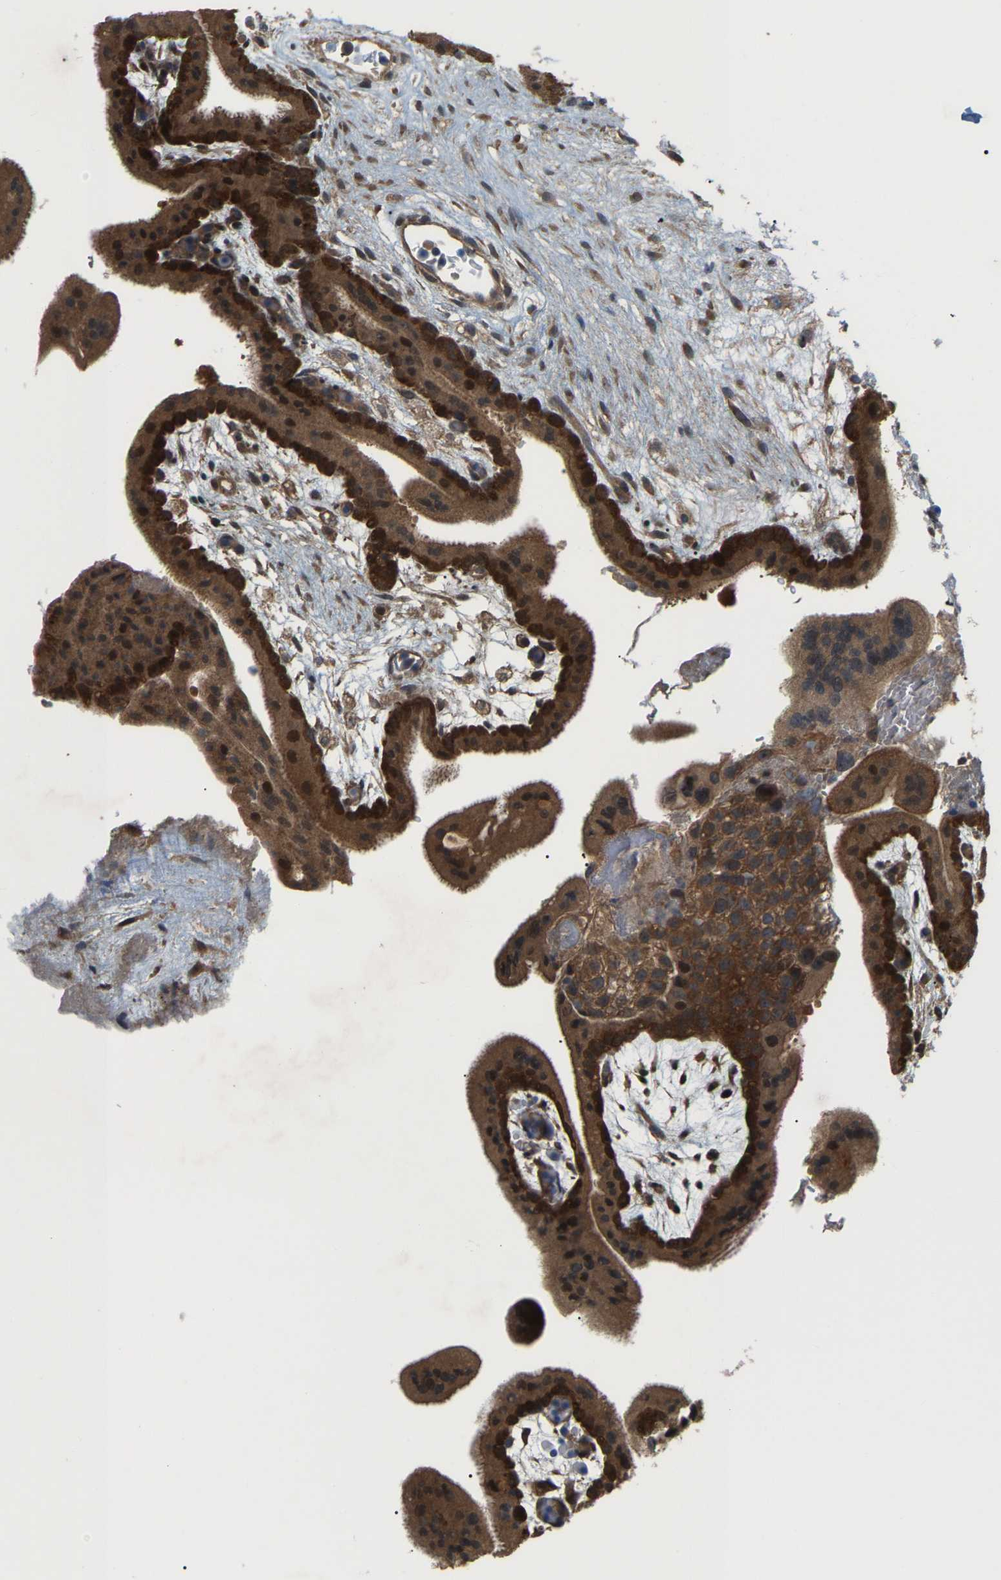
{"staining": {"intensity": "strong", "quantity": ">75%", "location": "cytoplasmic/membranous"}, "tissue": "placenta", "cell_type": "Decidual cells", "image_type": "normal", "snomed": [{"axis": "morphology", "description": "Normal tissue, NOS"}, {"axis": "topography", "description": "Placenta"}], "caption": "DAB (3,3'-diaminobenzidine) immunohistochemical staining of benign placenta exhibits strong cytoplasmic/membranous protein staining in about >75% of decidual cells. The staining was performed using DAB (3,3'-diaminobenzidine) to visualize the protein expression in brown, while the nuclei were stained in blue with hematoxylin (Magnification: 20x).", "gene": "CROT", "patient": {"sex": "female", "age": 35}}